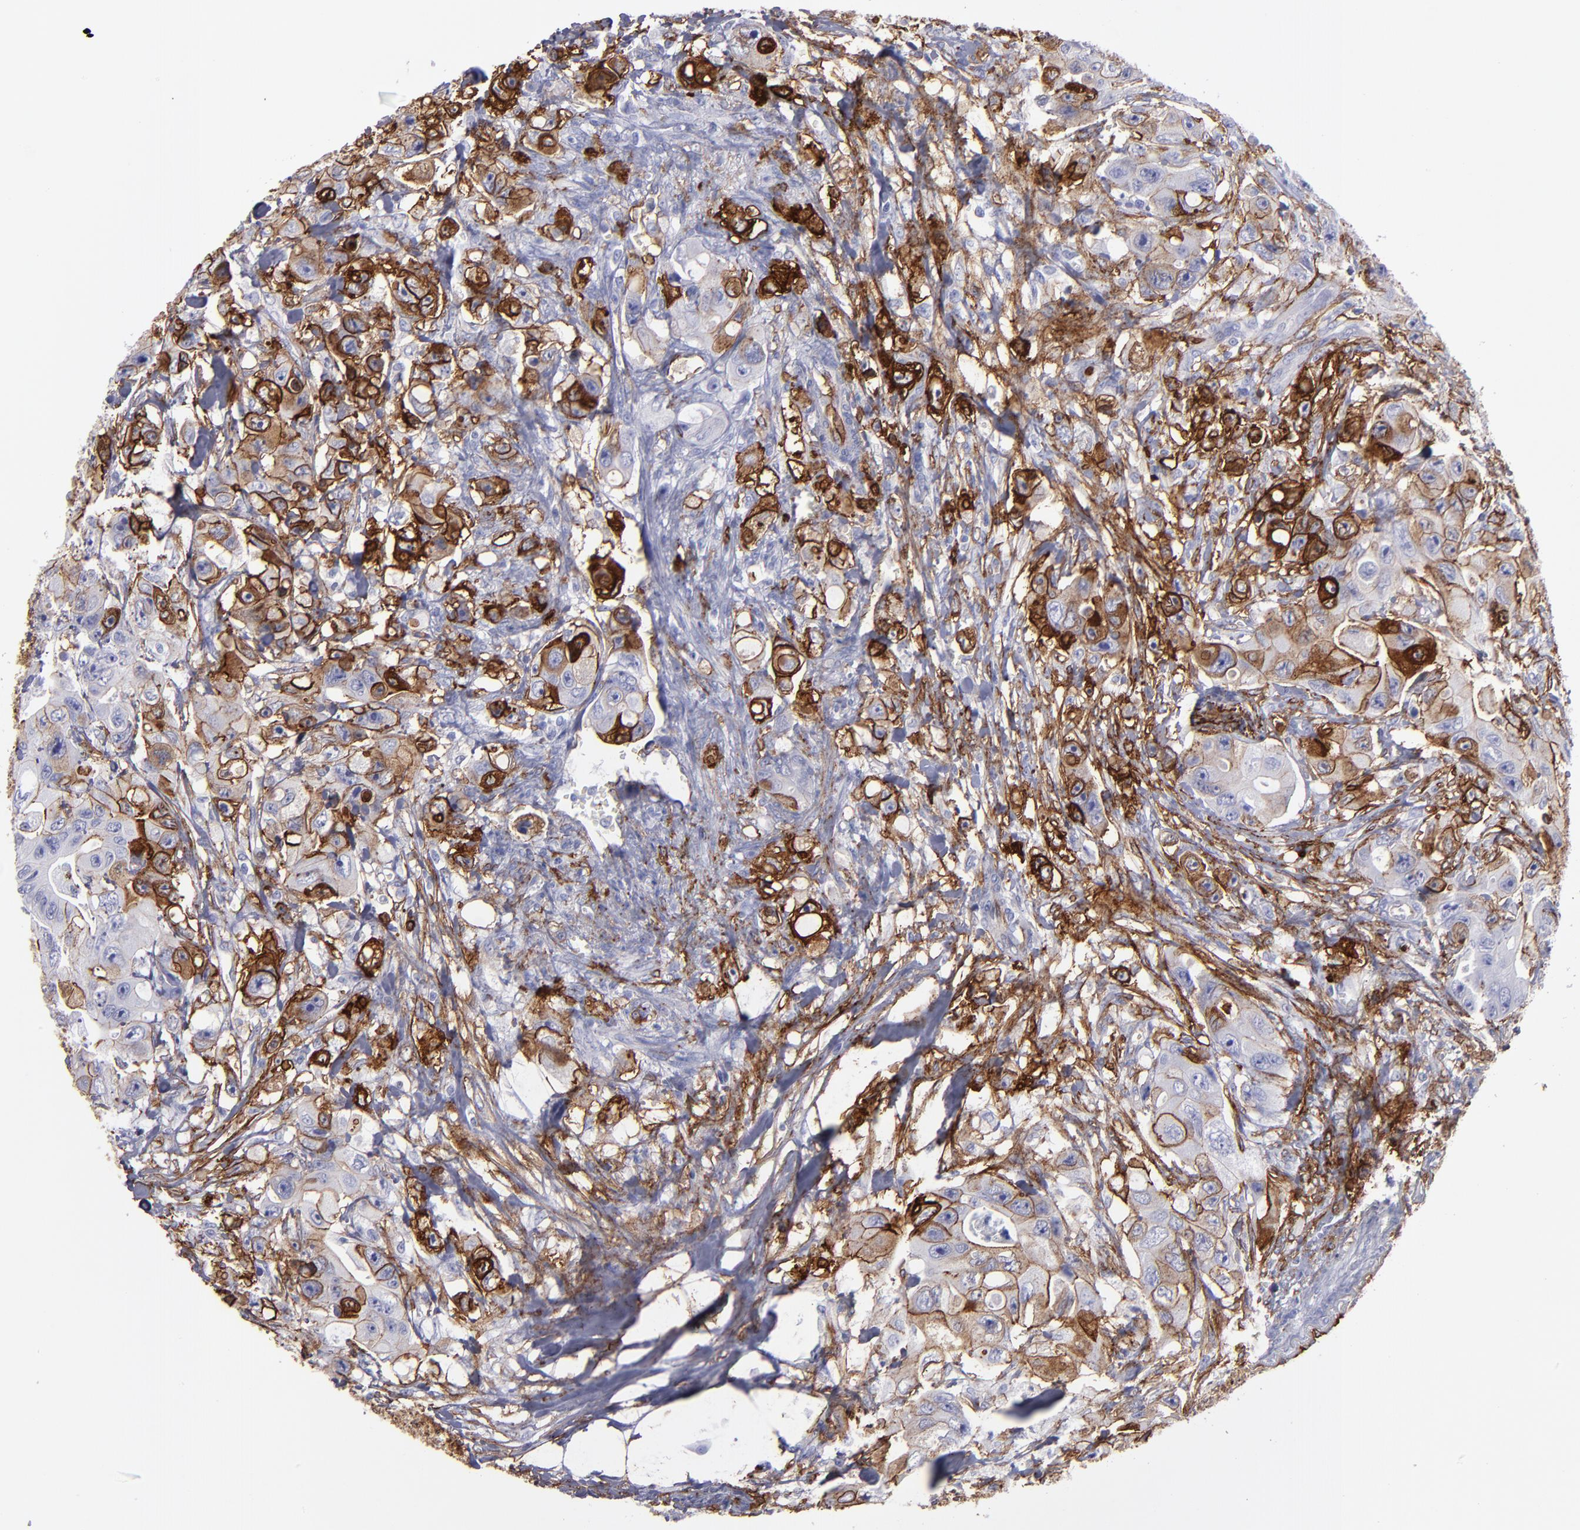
{"staining": {"intensity": "strong", "quantity": "25%-75%", "location": "cytoplasmic/membranous"}, "tissue": "colorectal cancer", "cell_type": "Tumor cells", "image_type": "cancer", "snomed": [{"axis": "morphology", "description": "Adenocarcinoma, NOS"}, {"axis": "topography", "description": "Colon"}], "caption": "This is a photomicrograph of immunohistochemistry staining of colorectal adenocarcinoma, which shows strong positivity in the cytoplasmic/membranous of tumor cells.", "gene": "AHNAK2", "patient": {"sex": "female", "age": 46}}